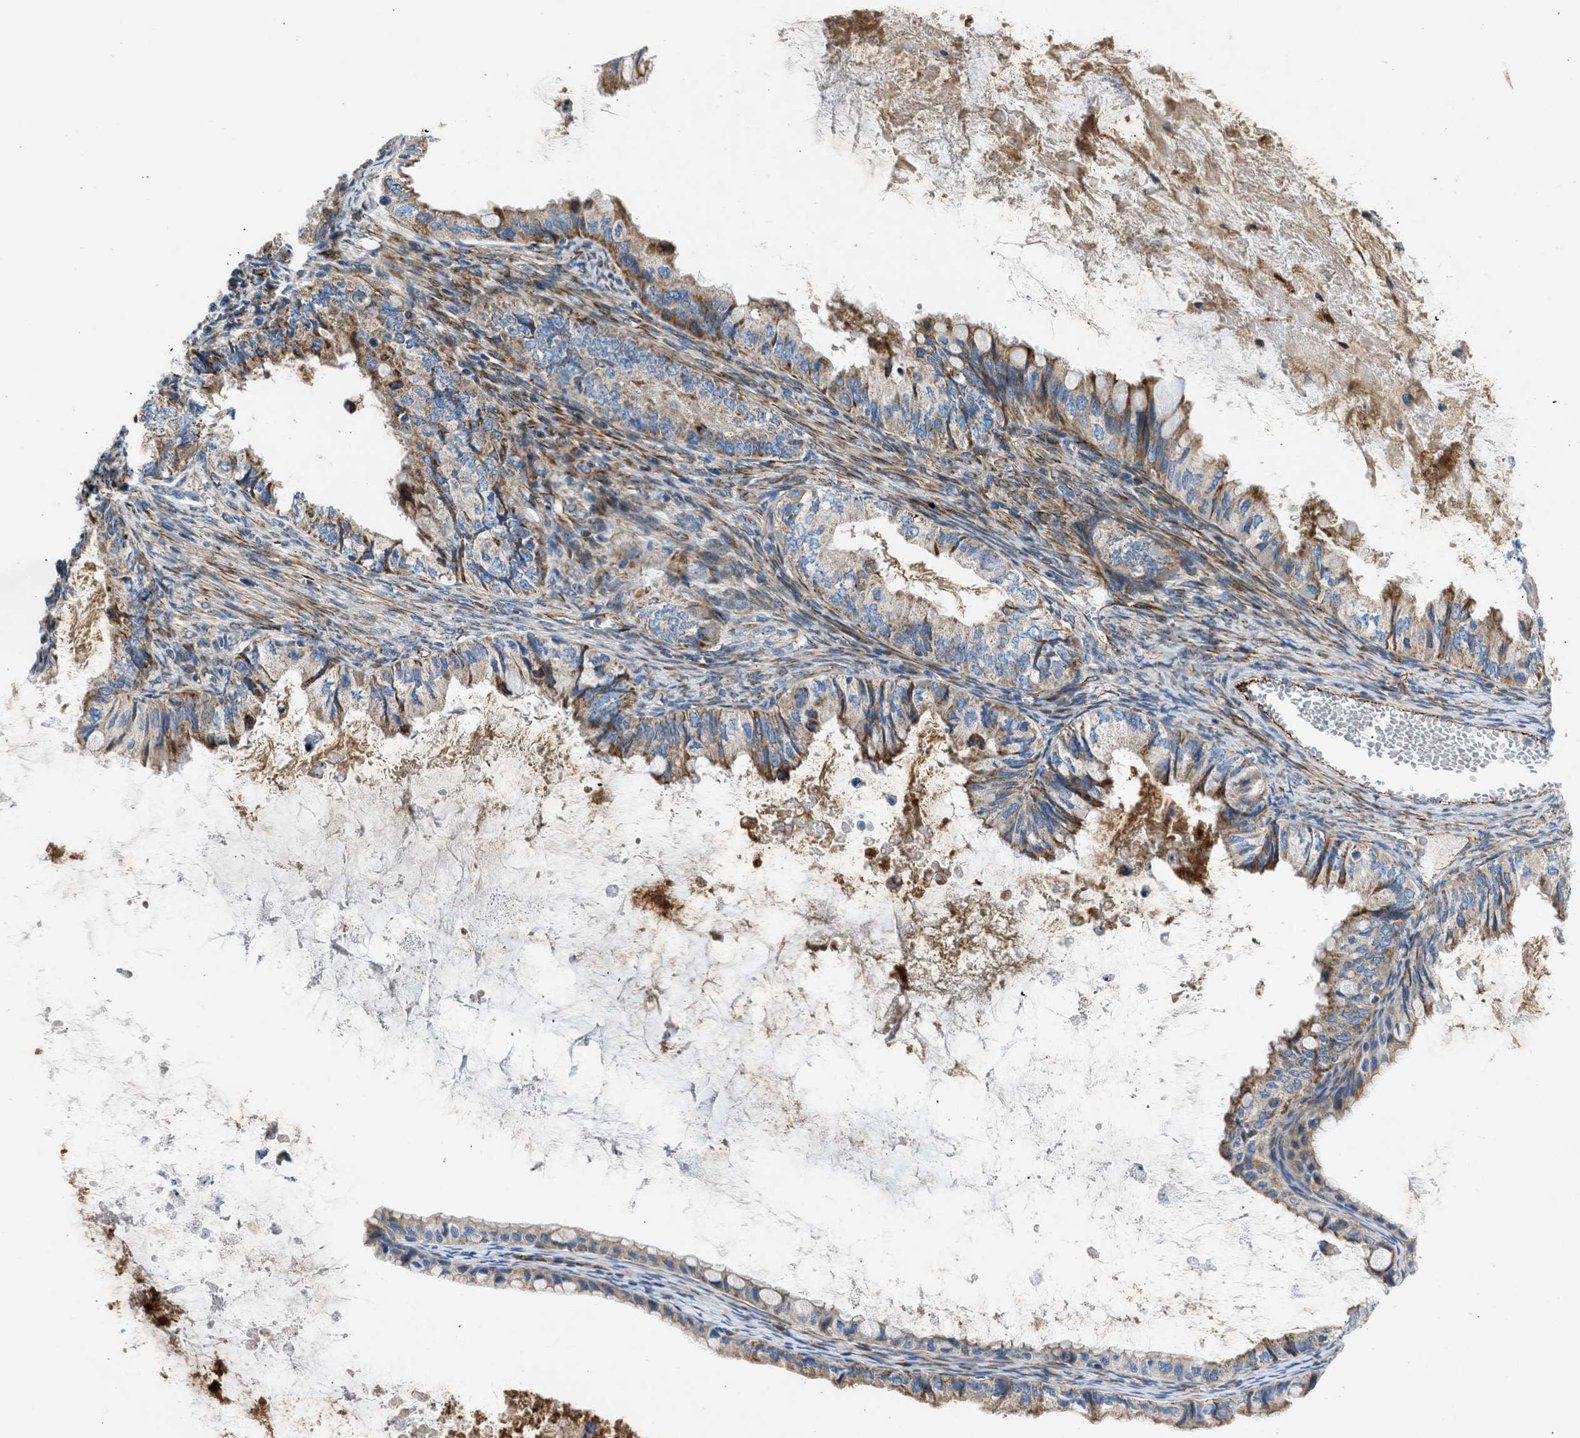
{"staining": {"intensity": "moderate", "quantity": ">75%", "location": "cytoplasmic/membranous"}, "tissue": "ovarian cancer", "cell_type": "Tumor cells", "image_type": "cancer", "snomed": [{"axis": "morphology", "description": "Cystadenocarcinoma, mucinous, NOS"}, {"axis": "topography", "description": "Ovary"}], "caption": "This is a photomicrograph of immunohistochemistry staining of mucinous cystadenocarcinoma (ovarian), which shows moderate positivity in the cytoplasmic/membranous of tumor cells.", "gene": "ULK4", "patient": {"sex": "female", "age": 80}}